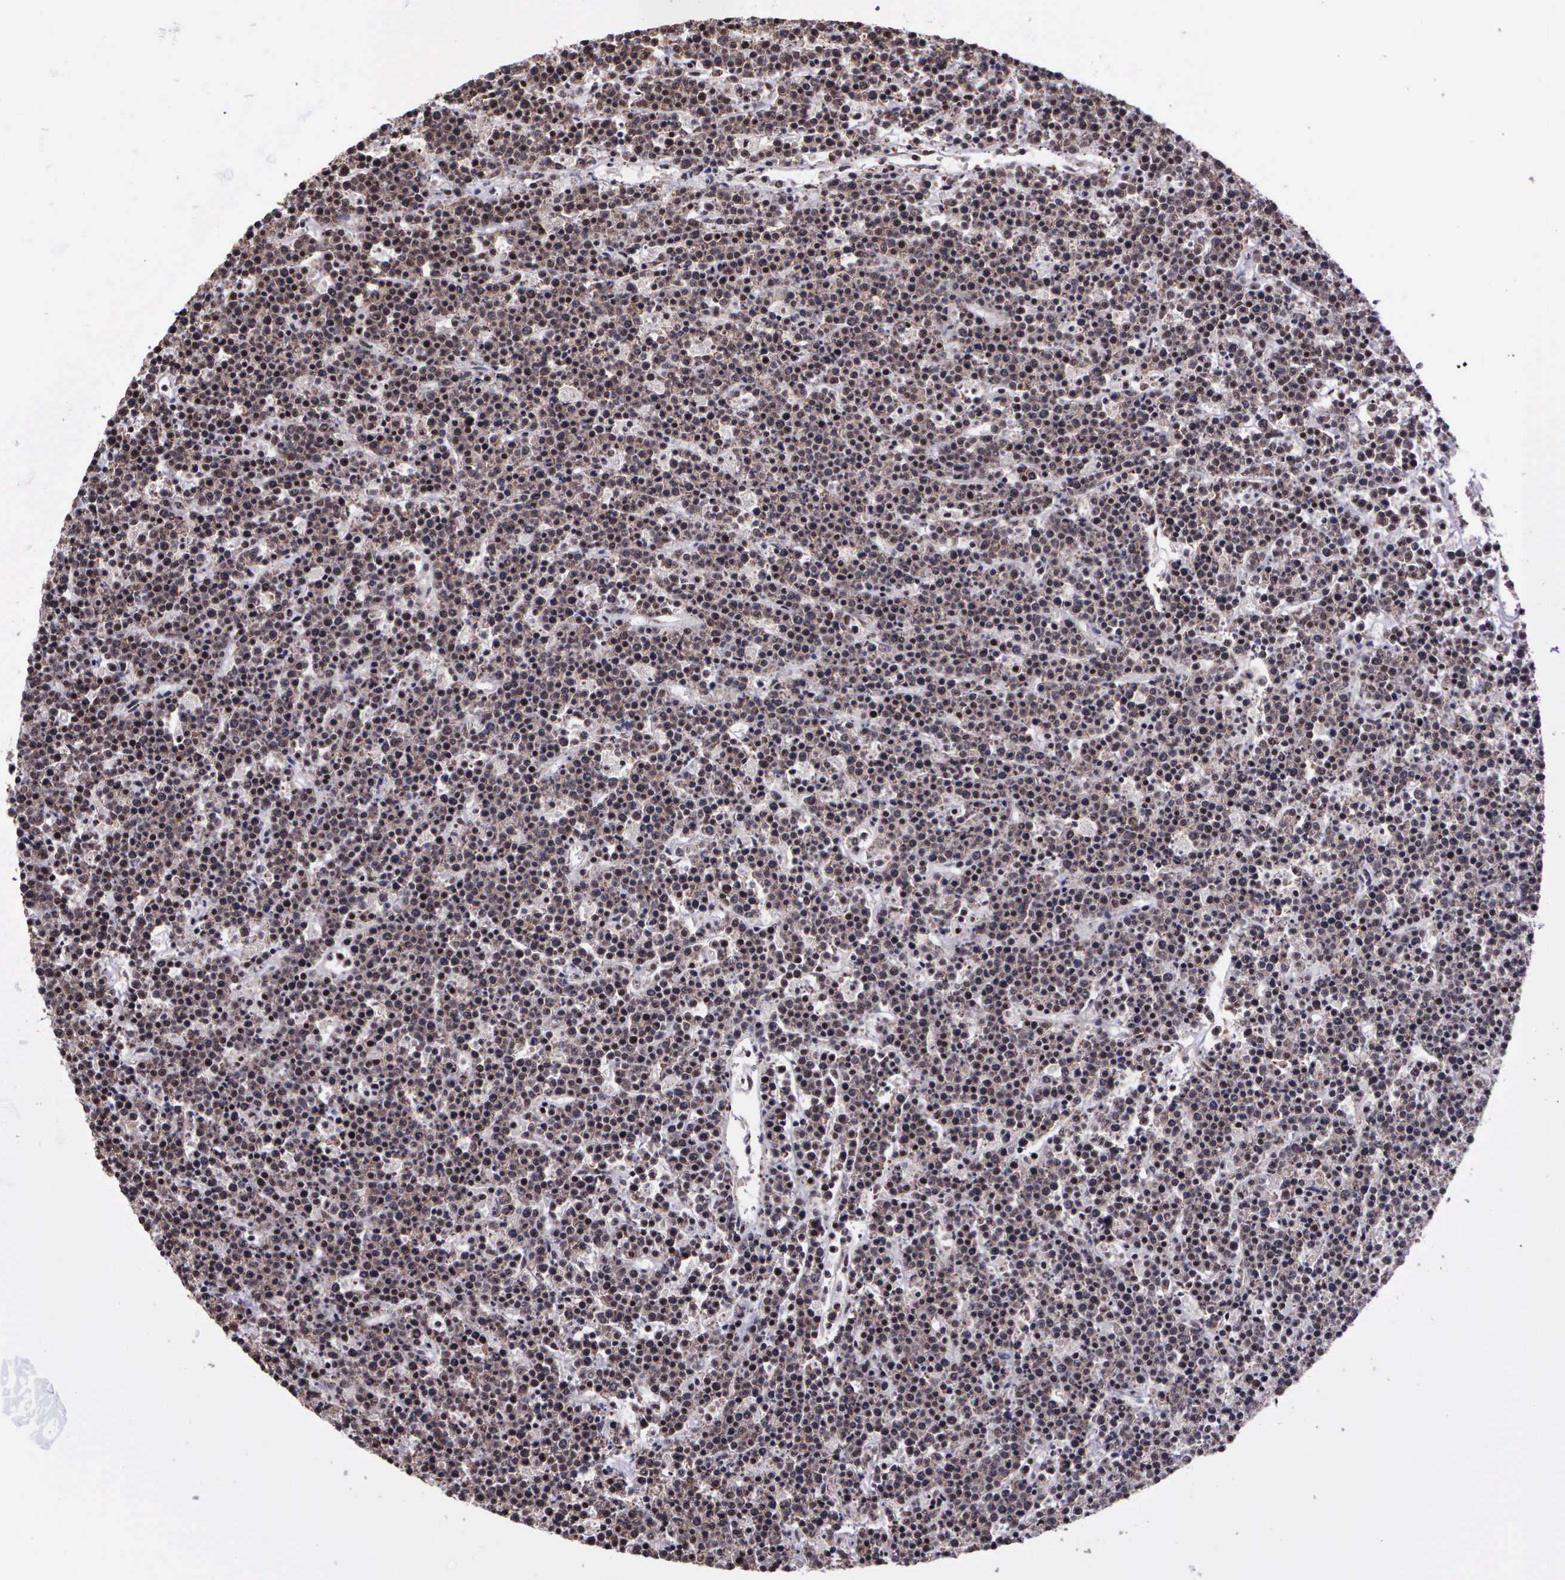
{"staining": {"intensity": "weak", "quantity": ">75%", "location": "nuclear"}, "tissue": "lymphoma", "cell_type": "Tumor cells", "image_type": "cancer", "snomed": [{"axis": "morphology", "description": "Malignant lymphoma, non-Hodgkin's type, High grade"}, {"axis": "topography", "description": "Ovary"}], "caption": "A high-resolution micrograph shows immunohistochemistry staining of lymphoma, which demonstrates weak nuclear positivity in approximately >75% of tumor cells. (Brightfield microscopy of DAB IHC at high magnification).", "gene": "FAM47A", "patient": {"sex": "female", "age": 56}}